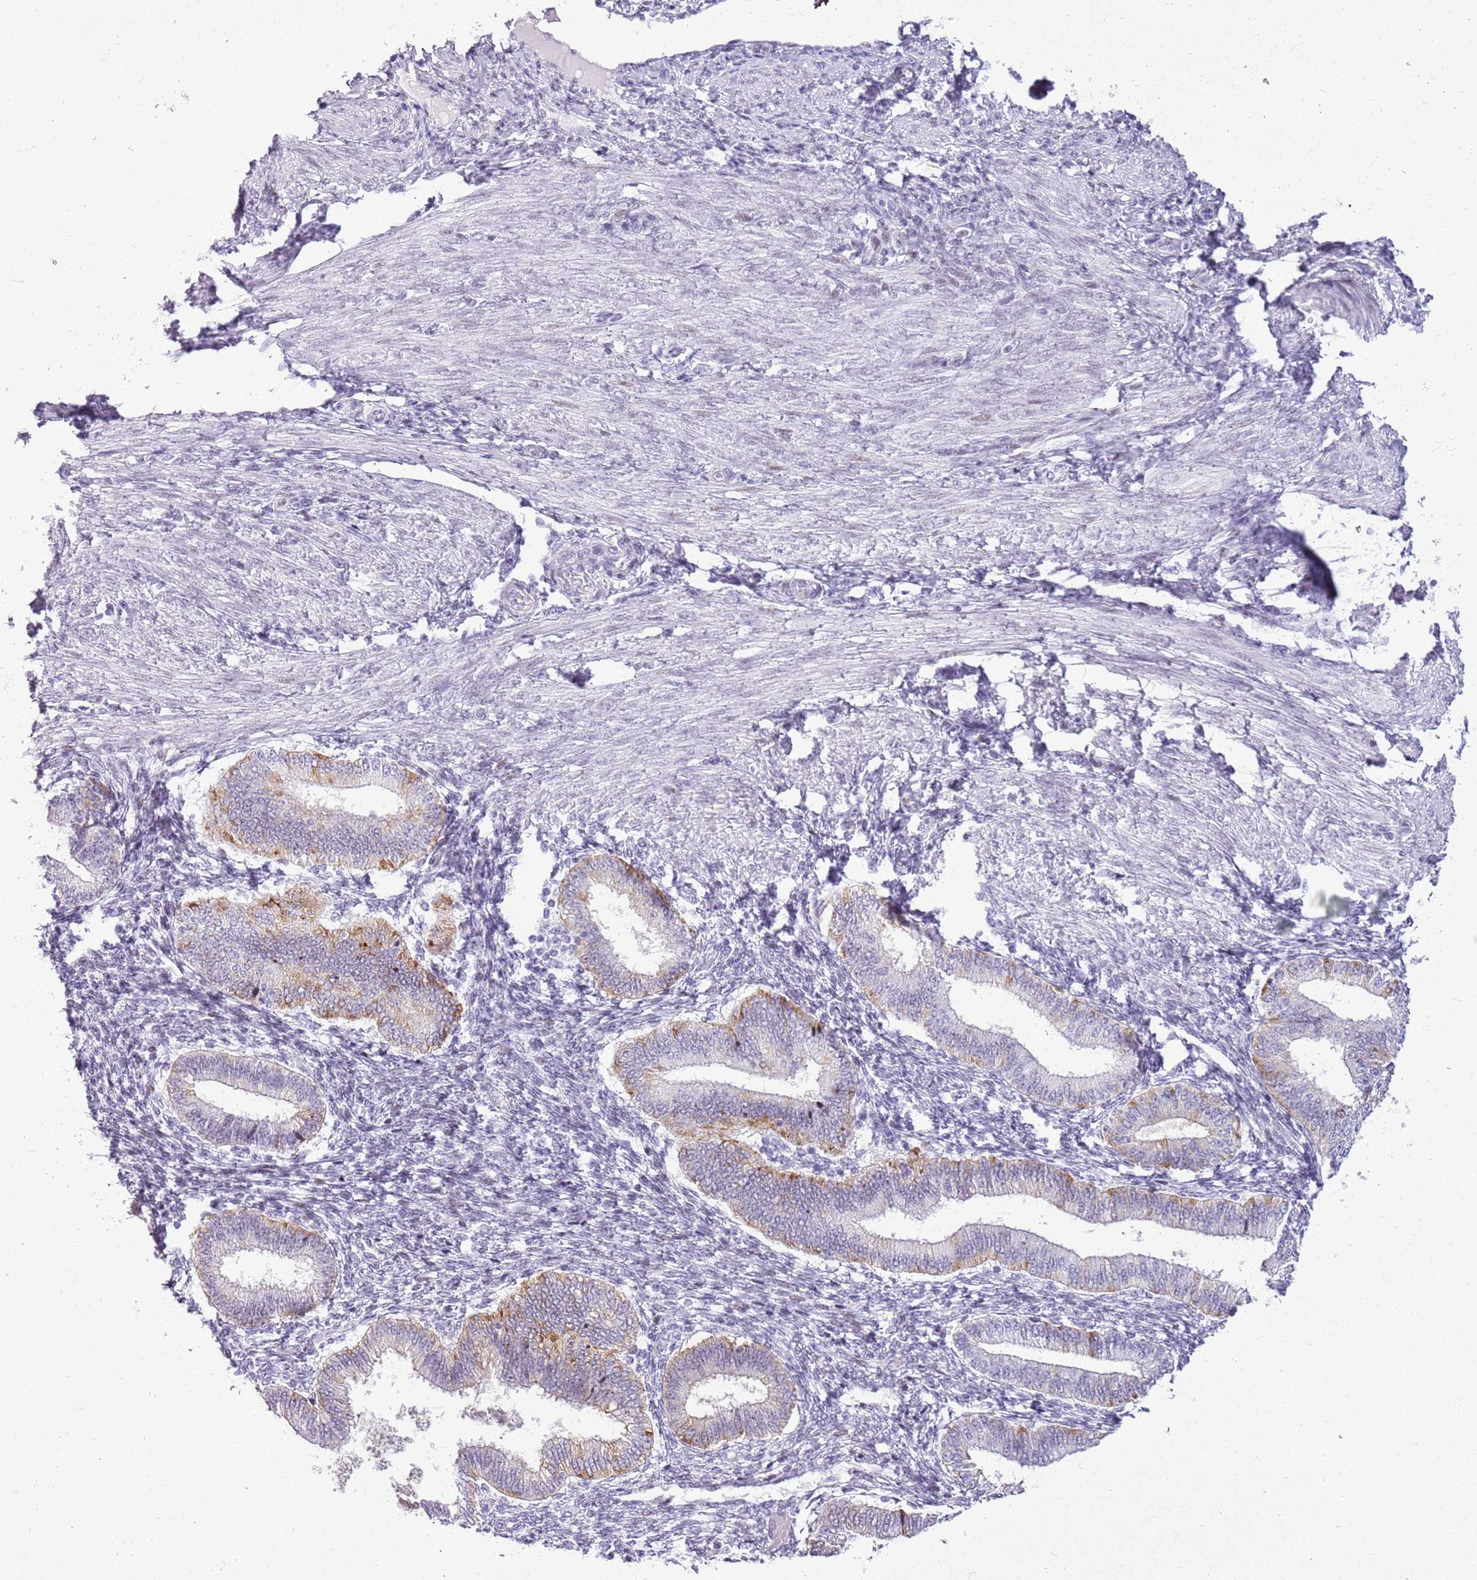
{"staining": {"intensity": "negative", "quantity": "none", "location": "none"}, "tissue": "endometrium", "cell_type": "Cells in endometrial stroma", "image_type": "normal", "snomed": [{"axis": "morphology", "description": "Normal tissue, NOS"}, {"axis": "topography", "description": "Endometrium"}], "caption": "The IHC micrograph has no significant staining in cells in endometrial stroma of endometrium.", "gene": "ASIP", "patient": {"sex": "female", "age": 39}}